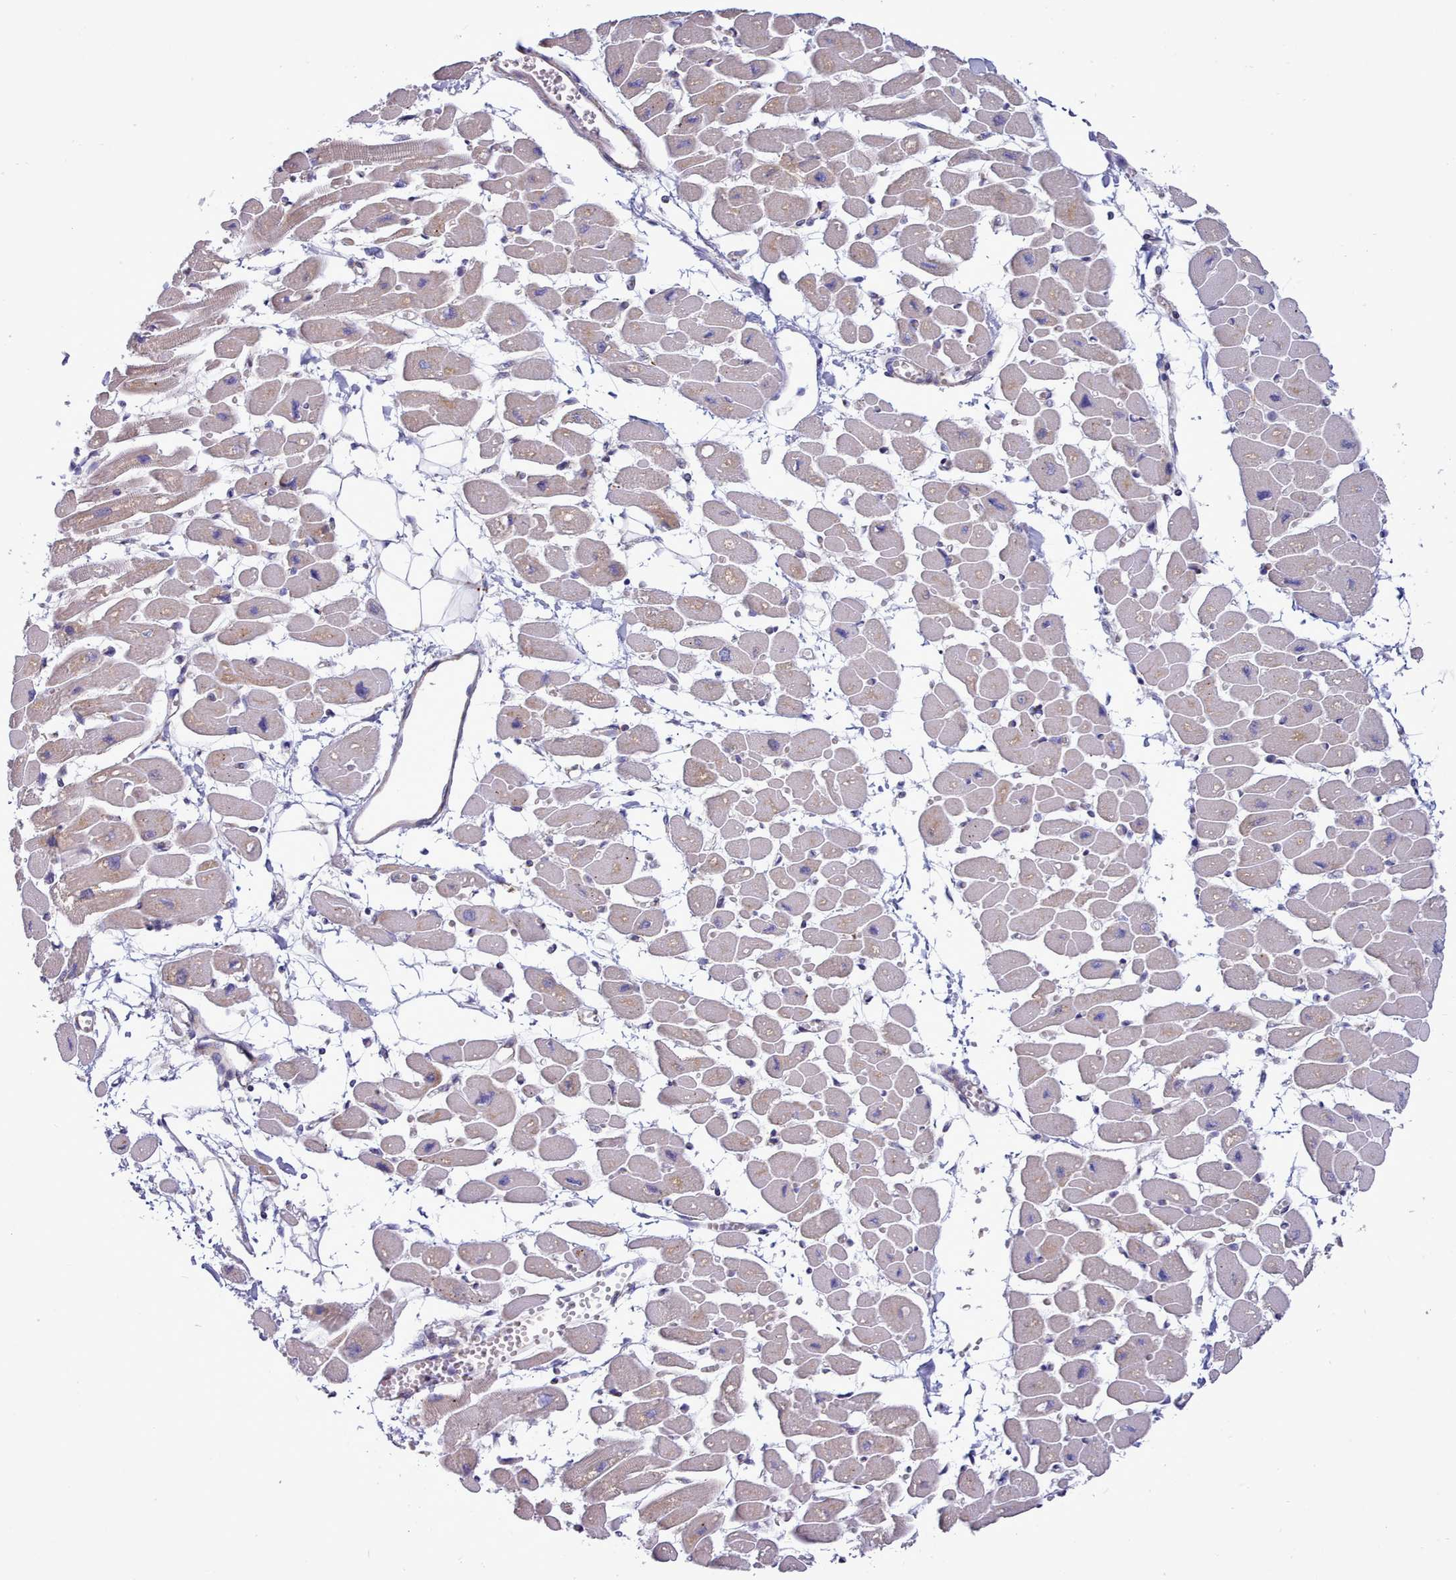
{"staining": {"intensity": "moderate", "quantity": "<25%", "location": "cytoplasmic/membranous"}, "tissue": "heart muscle", "cell_type": "Cardiomyocytes", "image_type": "normal", "snomed": [{"axis": "morphology", "description": "Normal tissue, NOS"}, {"axis": "topography", "description": "Heart"}], "caption": "Immunohistochemical staining of unremarkable heart muscle exhibits low levels of moderate cytoplasmic/membranous staining in about <25% of cardiomyocytes. The staining is performed using DAB (3,3'-diaminobenzidine) brown chromogen to label protein expression. The nuclei are counter-stained blue using hematoxylin.", "gene": "MRPL21", "patient": {"sex": "female", "age": 54}}